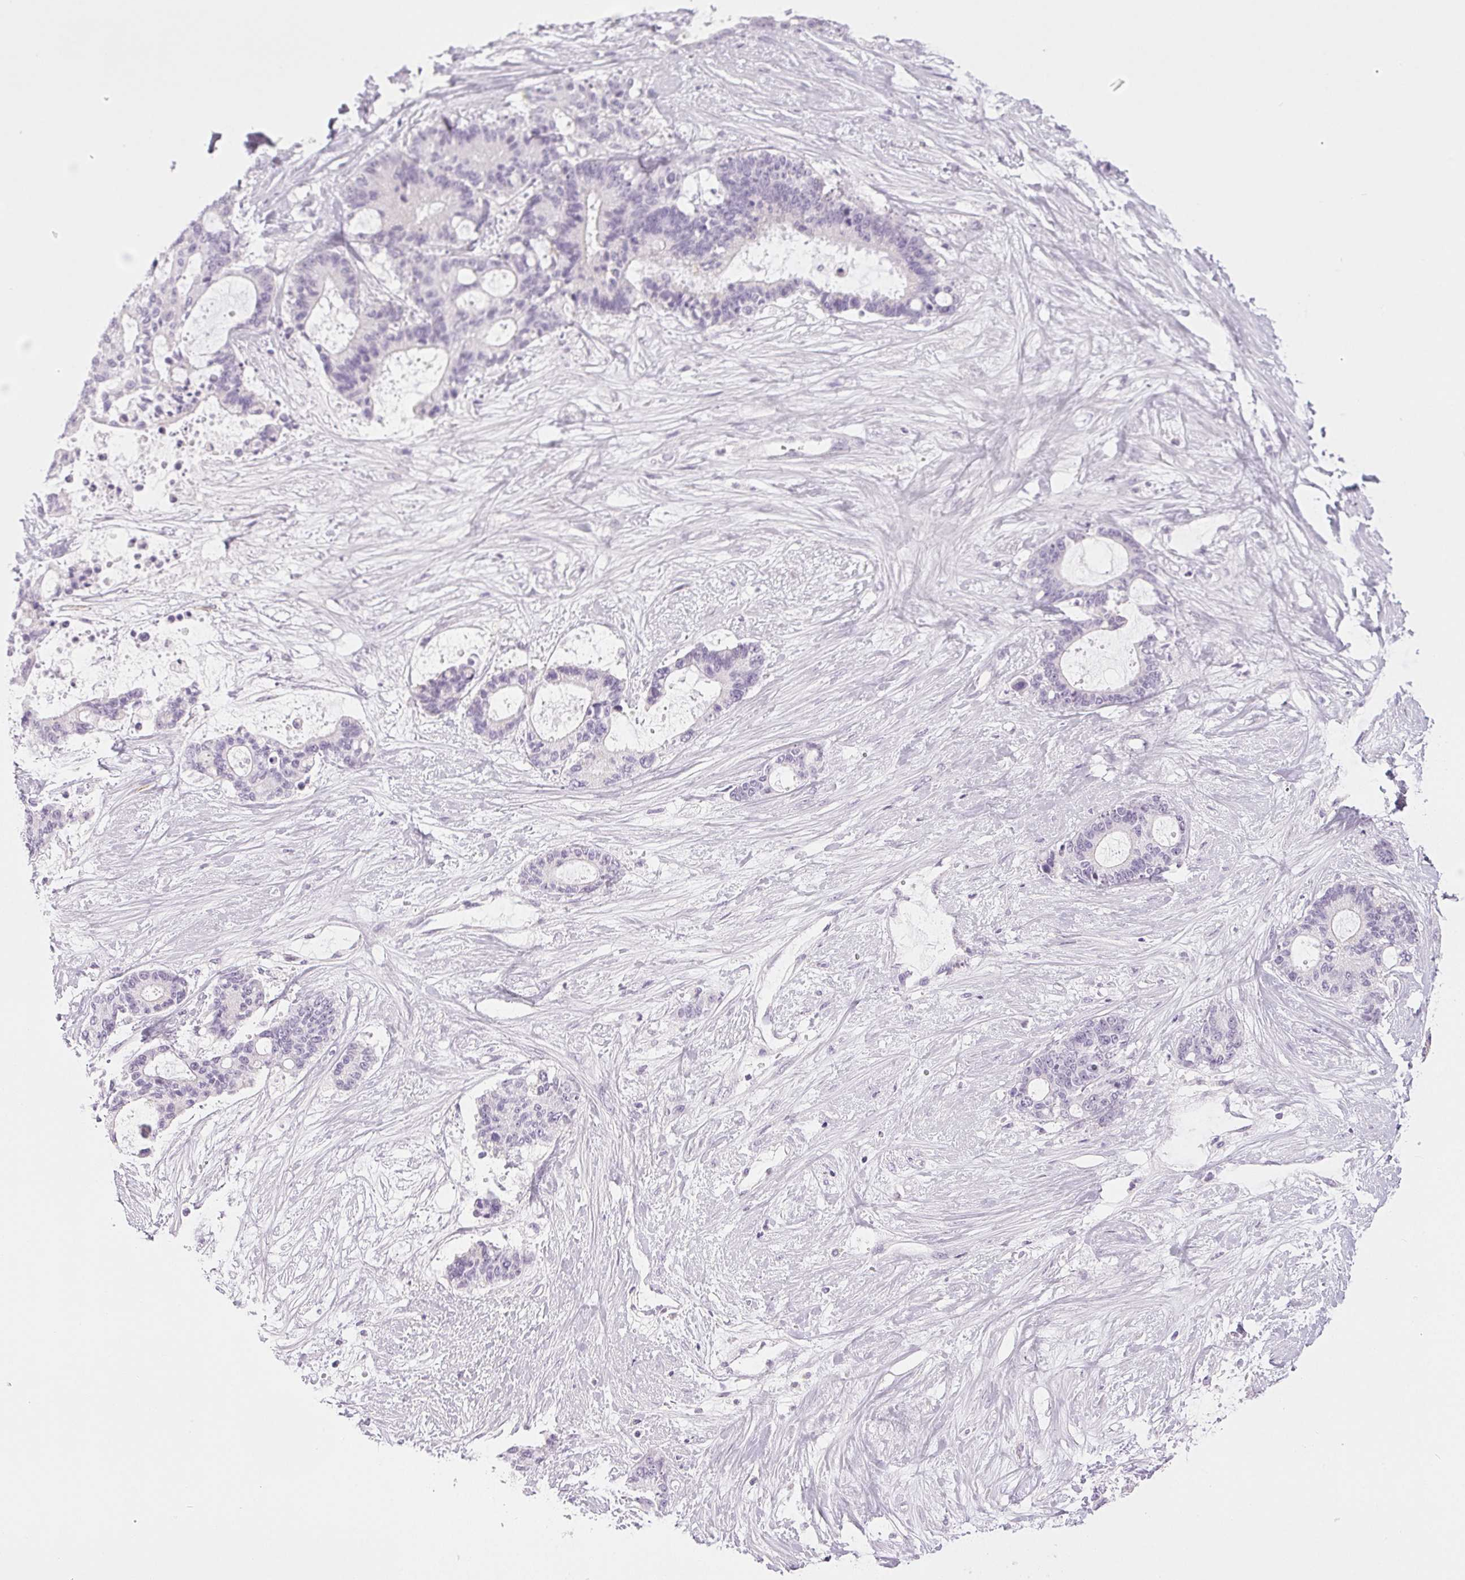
{"staining": {"intensity": "negative", "quantity": "none", "location": "none"}, "tissue": "liver cancer", "cell_type": "Tumor cells", "image_type": "cancer", "snomed": [{"axis": "morphology", "description": "Normal tissue, NOS"}, {"axis": "morphology", "description": "Cholangiocarcinoma"}, {"axis": "topography", "description": "Liver"}, {"axis": "topography", "description": "Peripheral nerve tissue"}], "caption": "This is a histopathology image of IHC staining of liver cancer, which shows no staining in tumor cells. Brightfield microscopy of immunohistochemistry (IHC) stained with DAB (3,3'-diaminobenzidine) (brown) and hematoxylin (blue), captured at high magnification.", "gene": "COL7A1", "patient": {"sex": "female", "age": 73}}